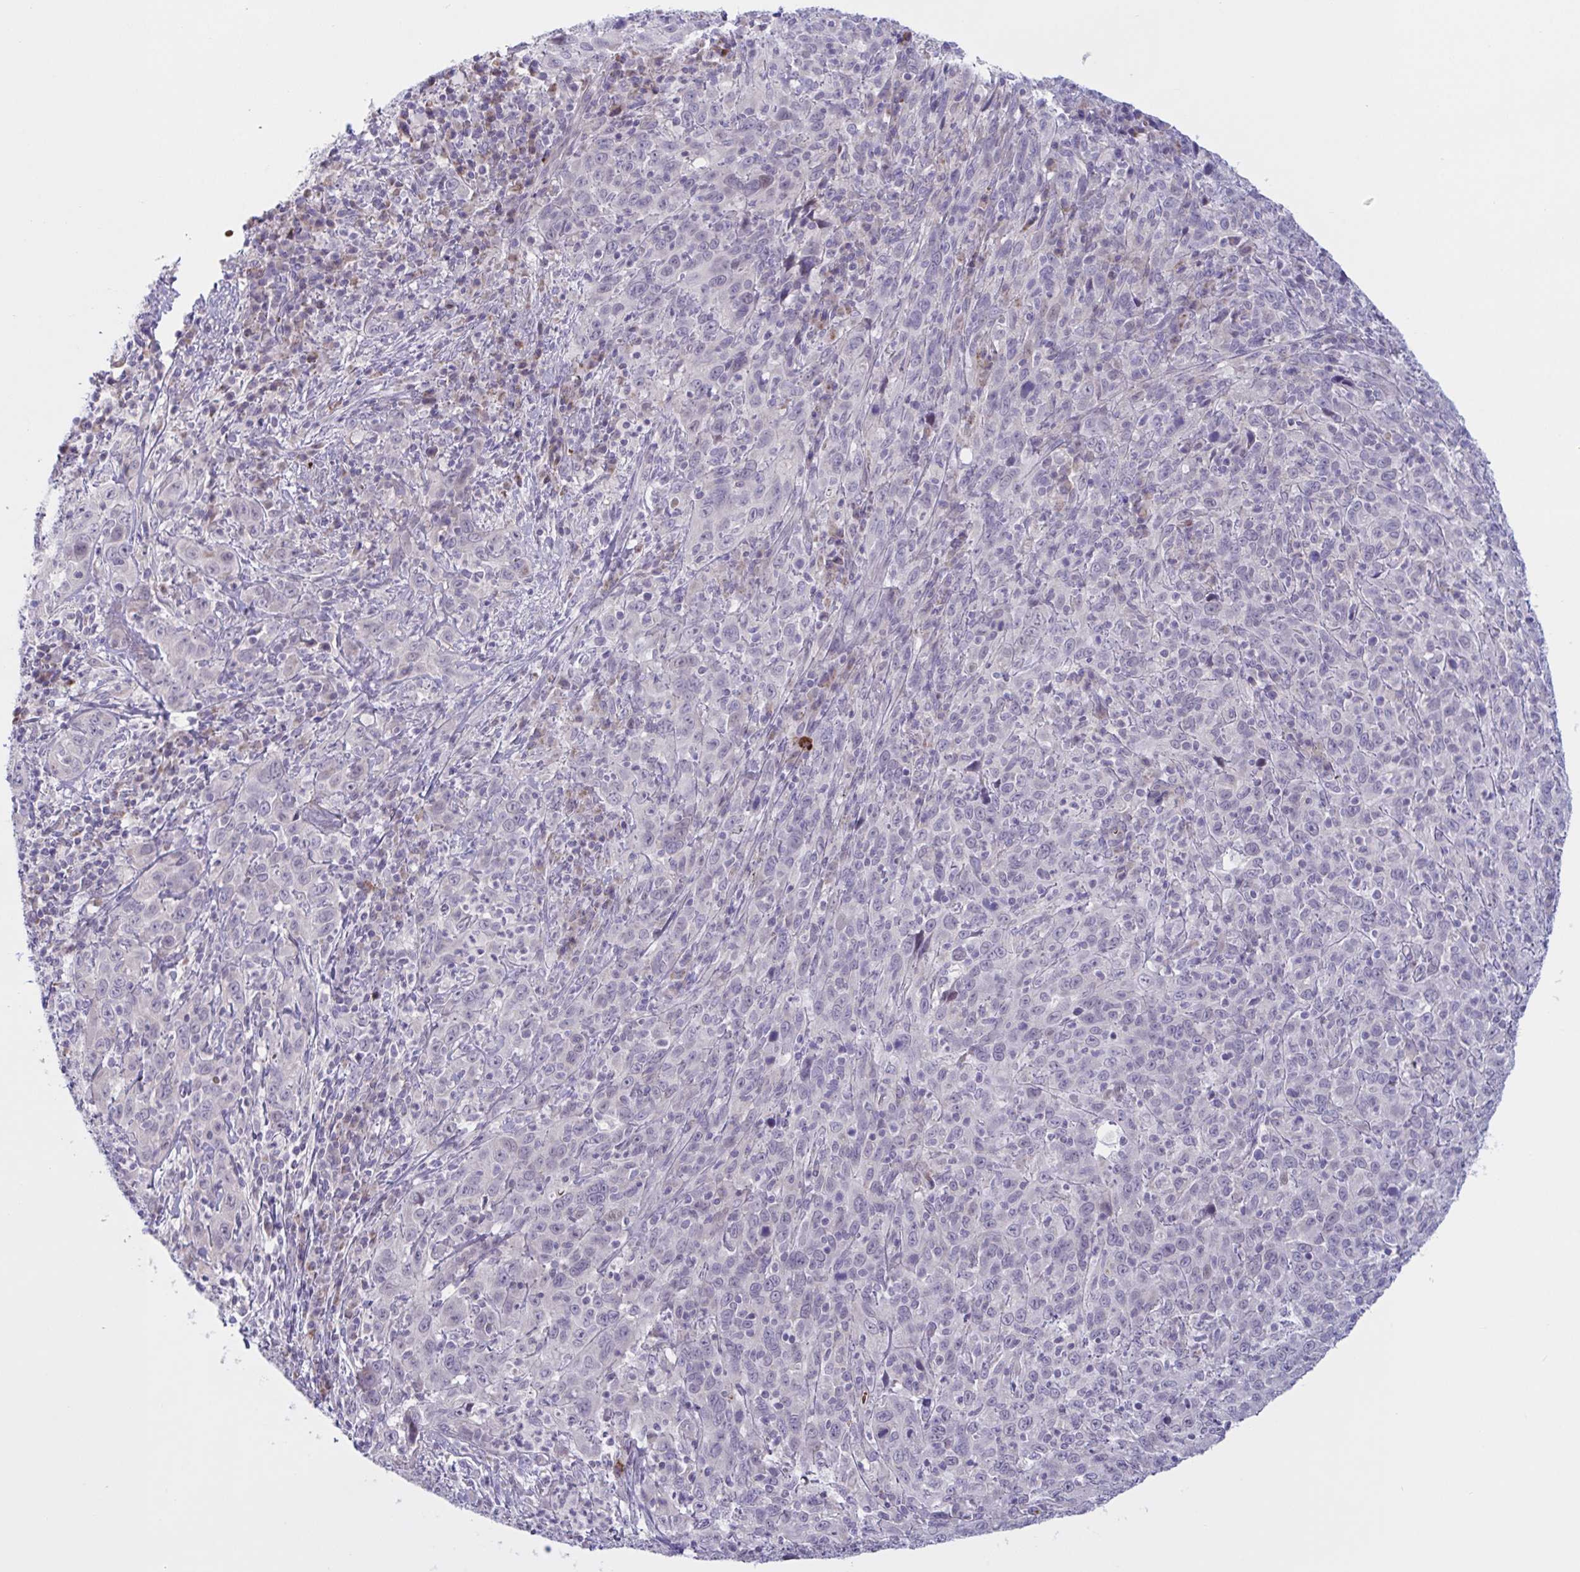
{"staining": {"intensity": "negative", "quantity": "none", "location": "none"}, "tissue": "cervical cancer", "cell_type": "Tumor cells", "image_type": "cancer", "snomed": [{"axis": "morphology", "description": "Squamous cell carcinoma, NOS"}, {"axis": "topography", "description": "Cervix"}], "caption": "Tumor cells show no significant protein staining in cervical squamous cell carcinoma.", "gene": "VWC2", "patient": {"sex": "female", "age": 46}}